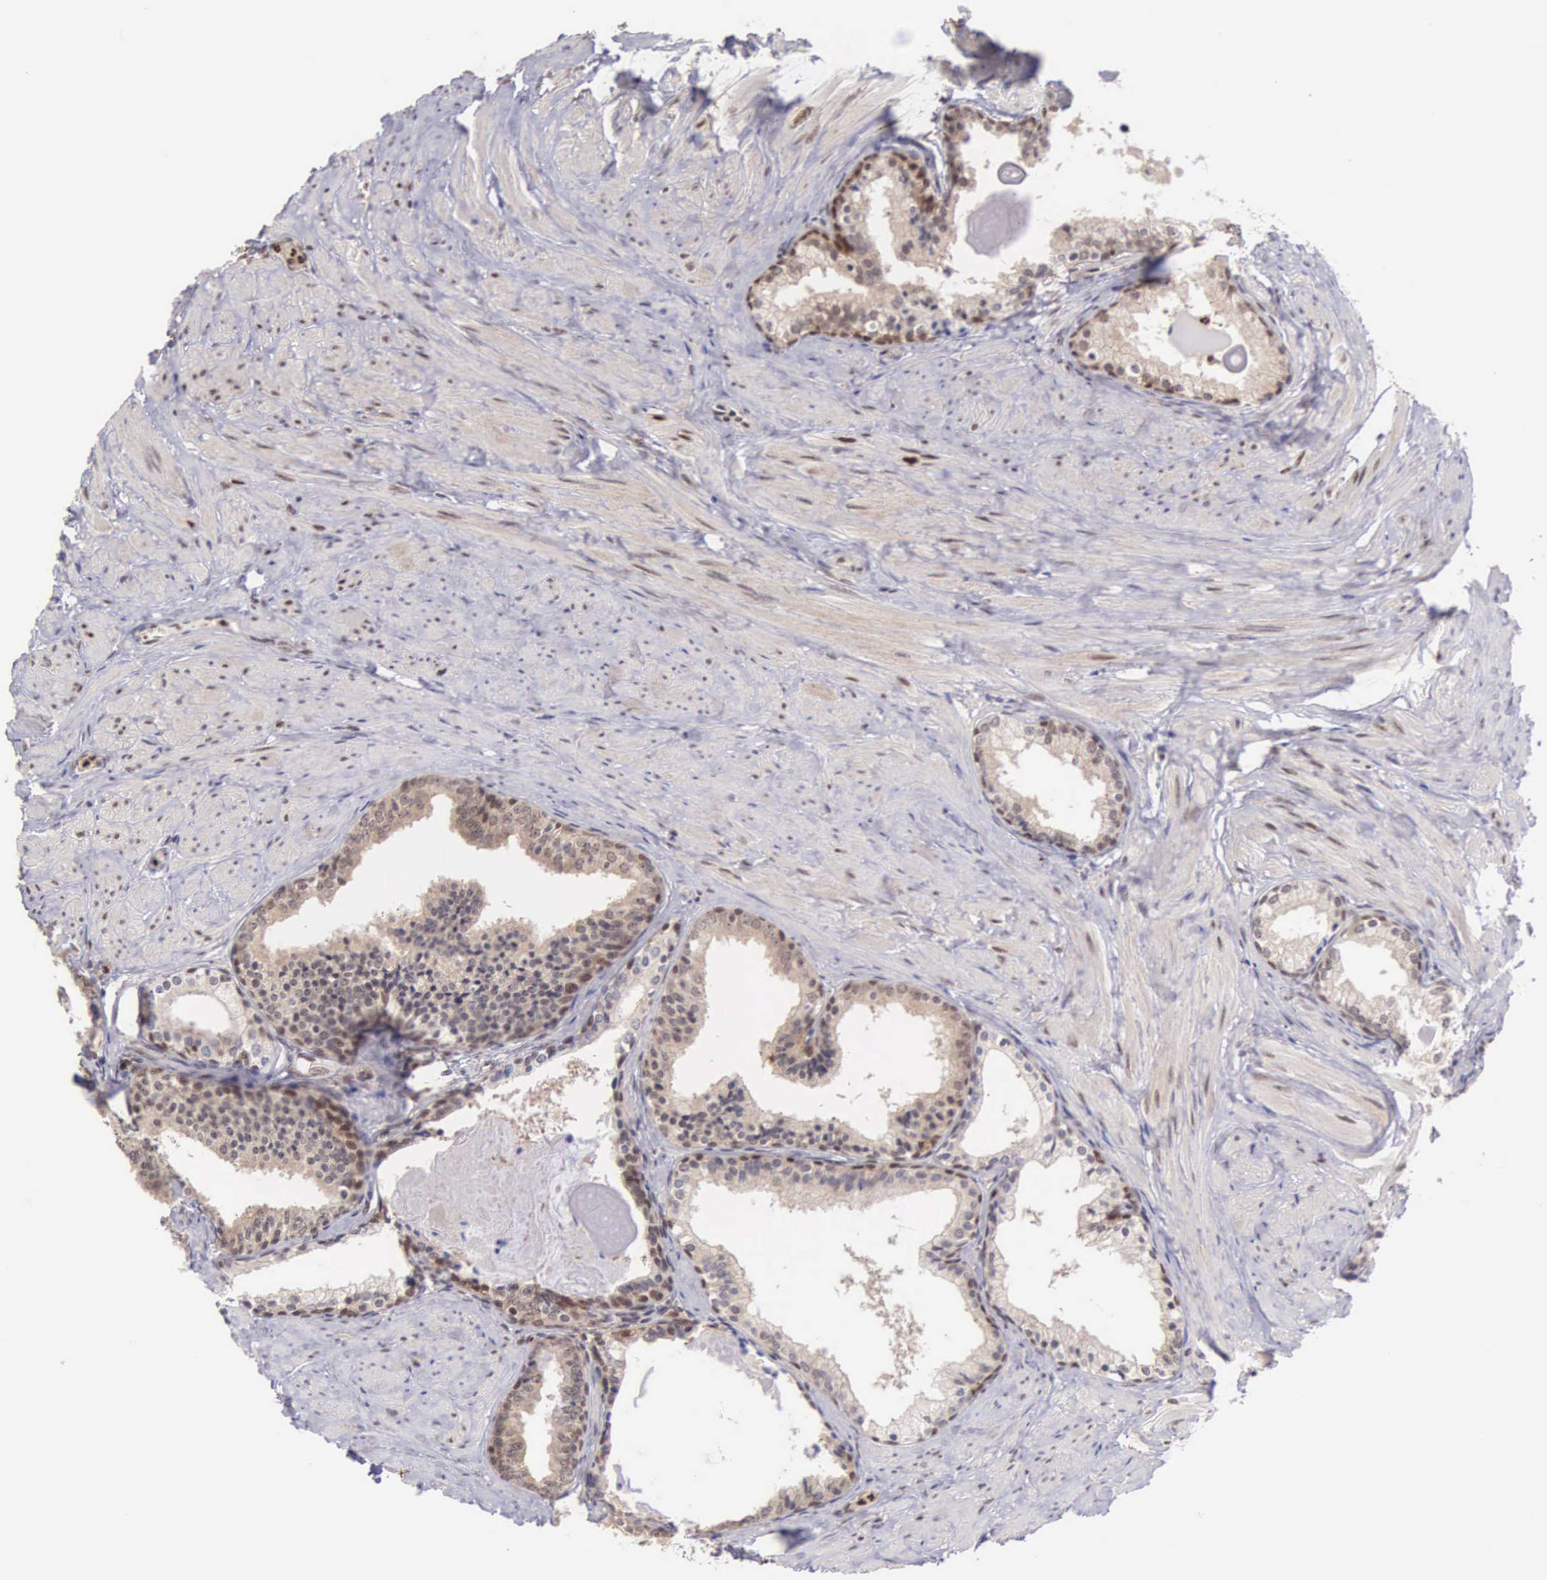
{"staining": {"intensity": "weak", "quantity": "25%-75%", "location": "nuclear"}, "tissue": "prostate", "cell_type": "Glandular cells", "image_type": "normal", "snomed": [{"axis": "morphology", "description": "Normal tissue, NOS"}, {"axis": "topography", "description": "Prostate"}], "caption": "The histopathology image shows staining of benign prostate, revealing weak nuclear protein positivity (brown color) within glandular cells.", "gene": "GRK3", "patient": {"sex": "male", "age": 65}}